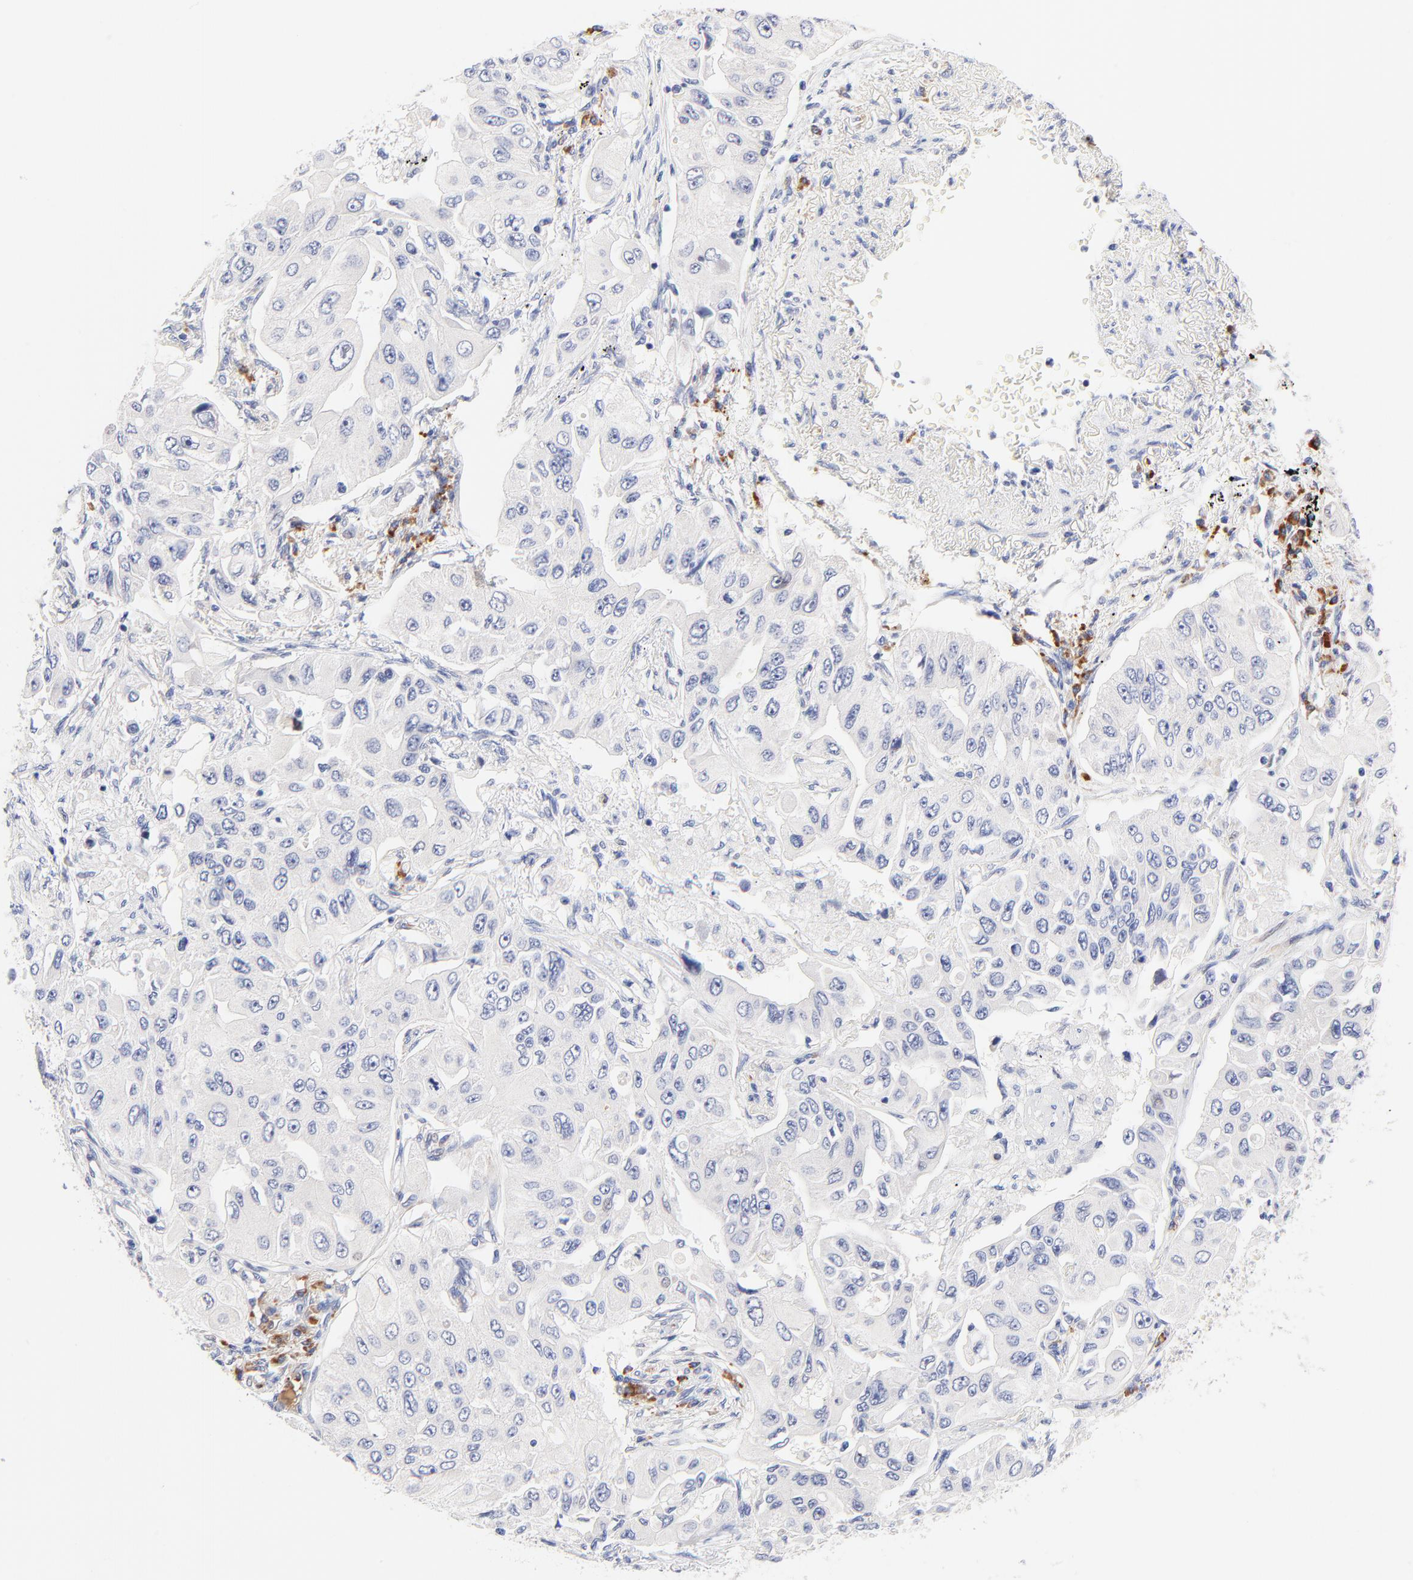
{"staining": {"intensity": "negative", "quantity": "none", "location": "none"}, "tissue": "lung cancer", "cell_type": "Tumor cells", "image_type": "cancer", "snomed": [{"axis": "morphology", "description": "Adenocarcinoma, NOS"}, {"axis": "topography", "description": "Lung"}], "caption": "This is a histopathology image of immunohistochemistry (IHC) staining of lung cancer (adenocarcinoma), which shows no positivity in tumor cells.", "gene": "AFF2", "patient": {"sex": "male", "age": 84}}